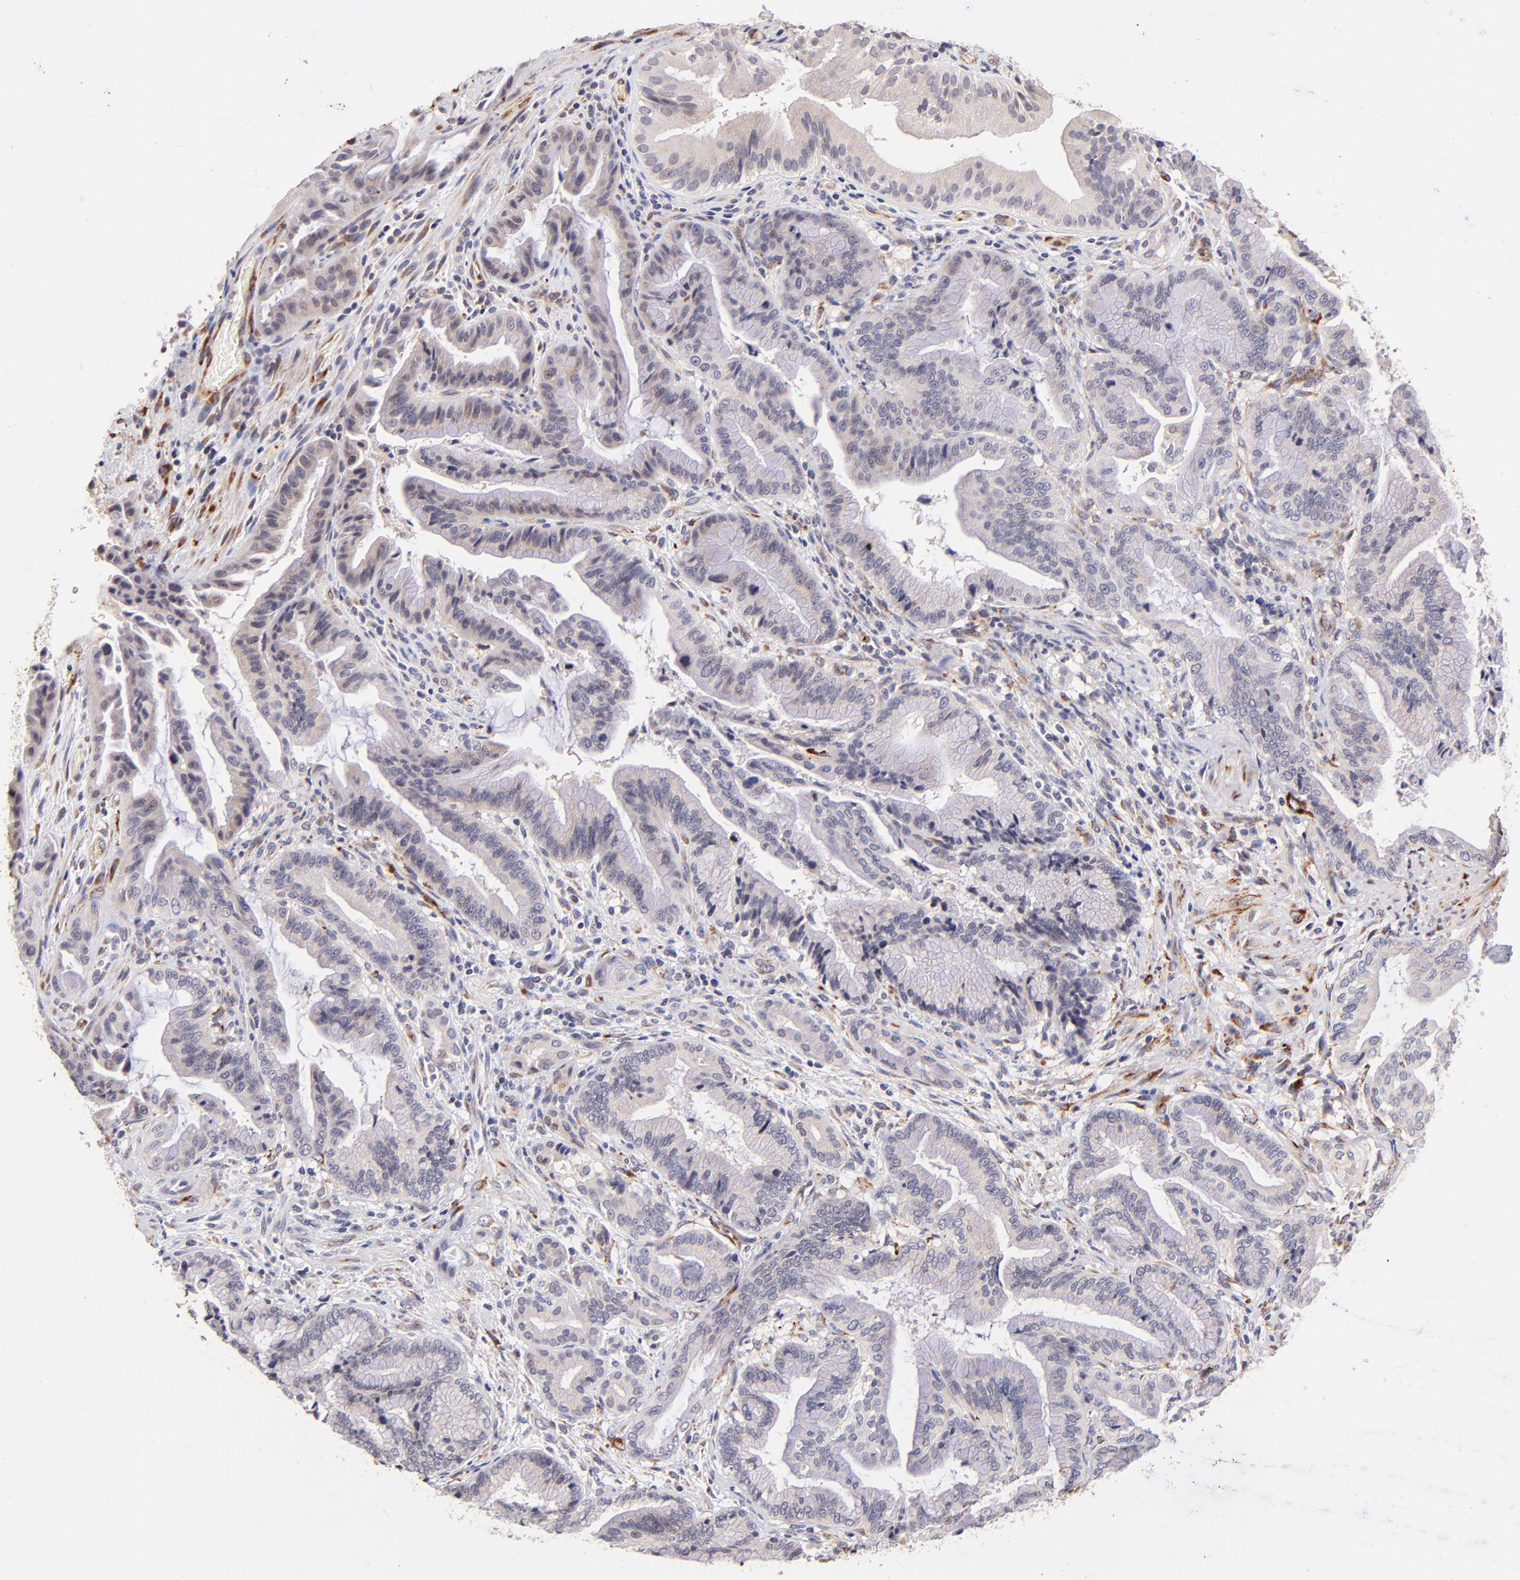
{"staining": {"intensity": "negative", "quantity": "none", "location": "none"}, "tissue": "pancreatic cancer", "cell_type": "Tumor cells", "image_type": "cancer", "snomed": [{"axis": "morphology", "description": "Adenocarcinoma, NOS"}, {"axis": "topography", "description": "Pancreas"}], "caption": "An IHC photomicrograph of adenocarcinoma (pancreatic) is shown. There is no staining in tumor cells of adenocarcinoma (pancreatic). The staining was performed using DAB (3,3'-diaminobenzidine) to visualize the protein expression in brown, while the nuclei were stained in blue with hematoxylin (Magnification: 20x).", "gene": "SPARC", "patient": {"sex": "female", "age": 64}}